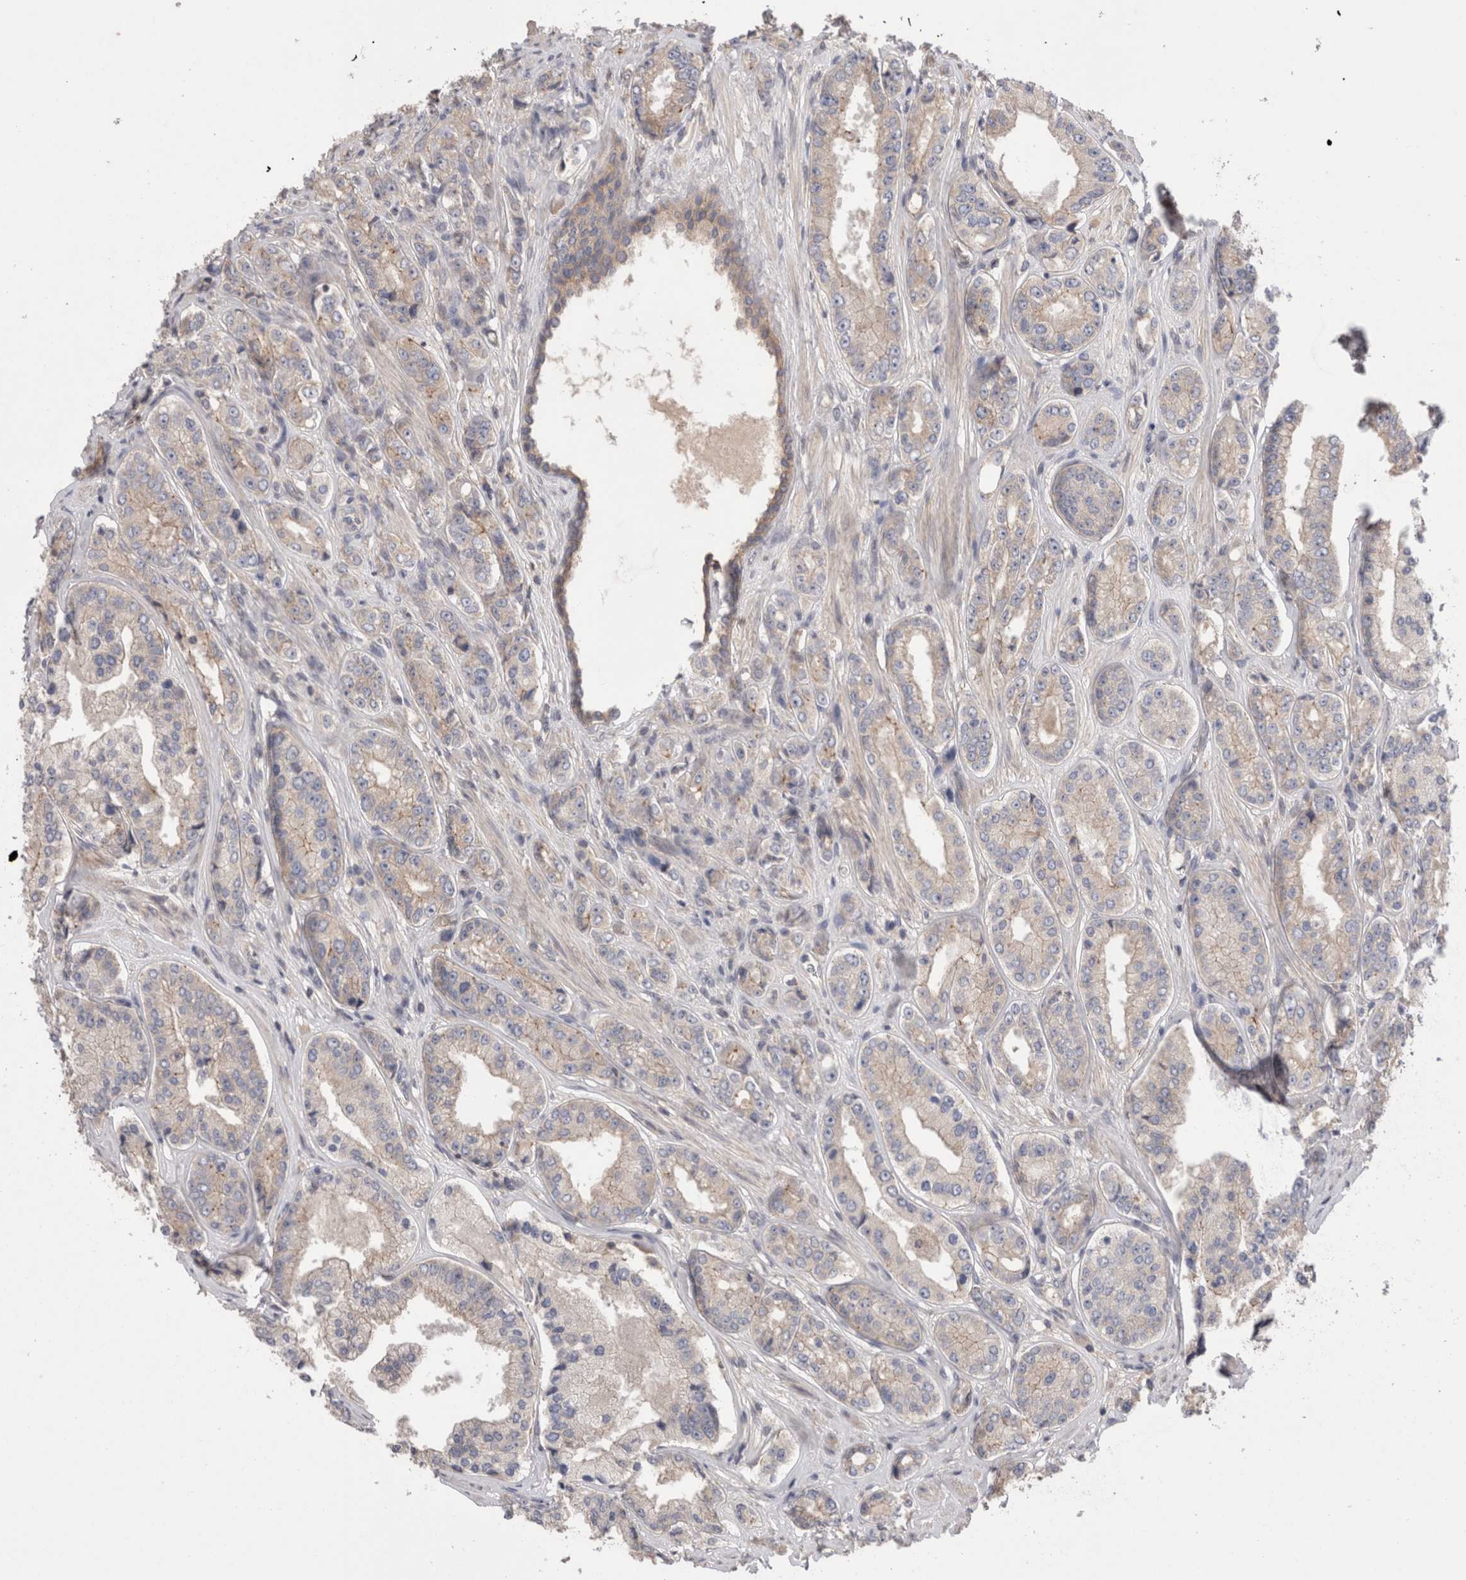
{"staining": {"intensity": "weak", "quantity": "<25%", "location": "cytoplasmic/membranous"}, "tissue": "prostate cancer", "cell_type": "Tumor cells", "image_type": "cancer", "snomed": [{"axis": "morphology", "description": "Adenocarcinoma, High grade"}, {"axis": "topography", "description": "Prostate"}], "caption": "IHC of human high-grade adenocarcinoma (prostate) displays no expression in tumor cells.", "gene": "OTOR", "patient": {"sex": "male", "age": 61}}